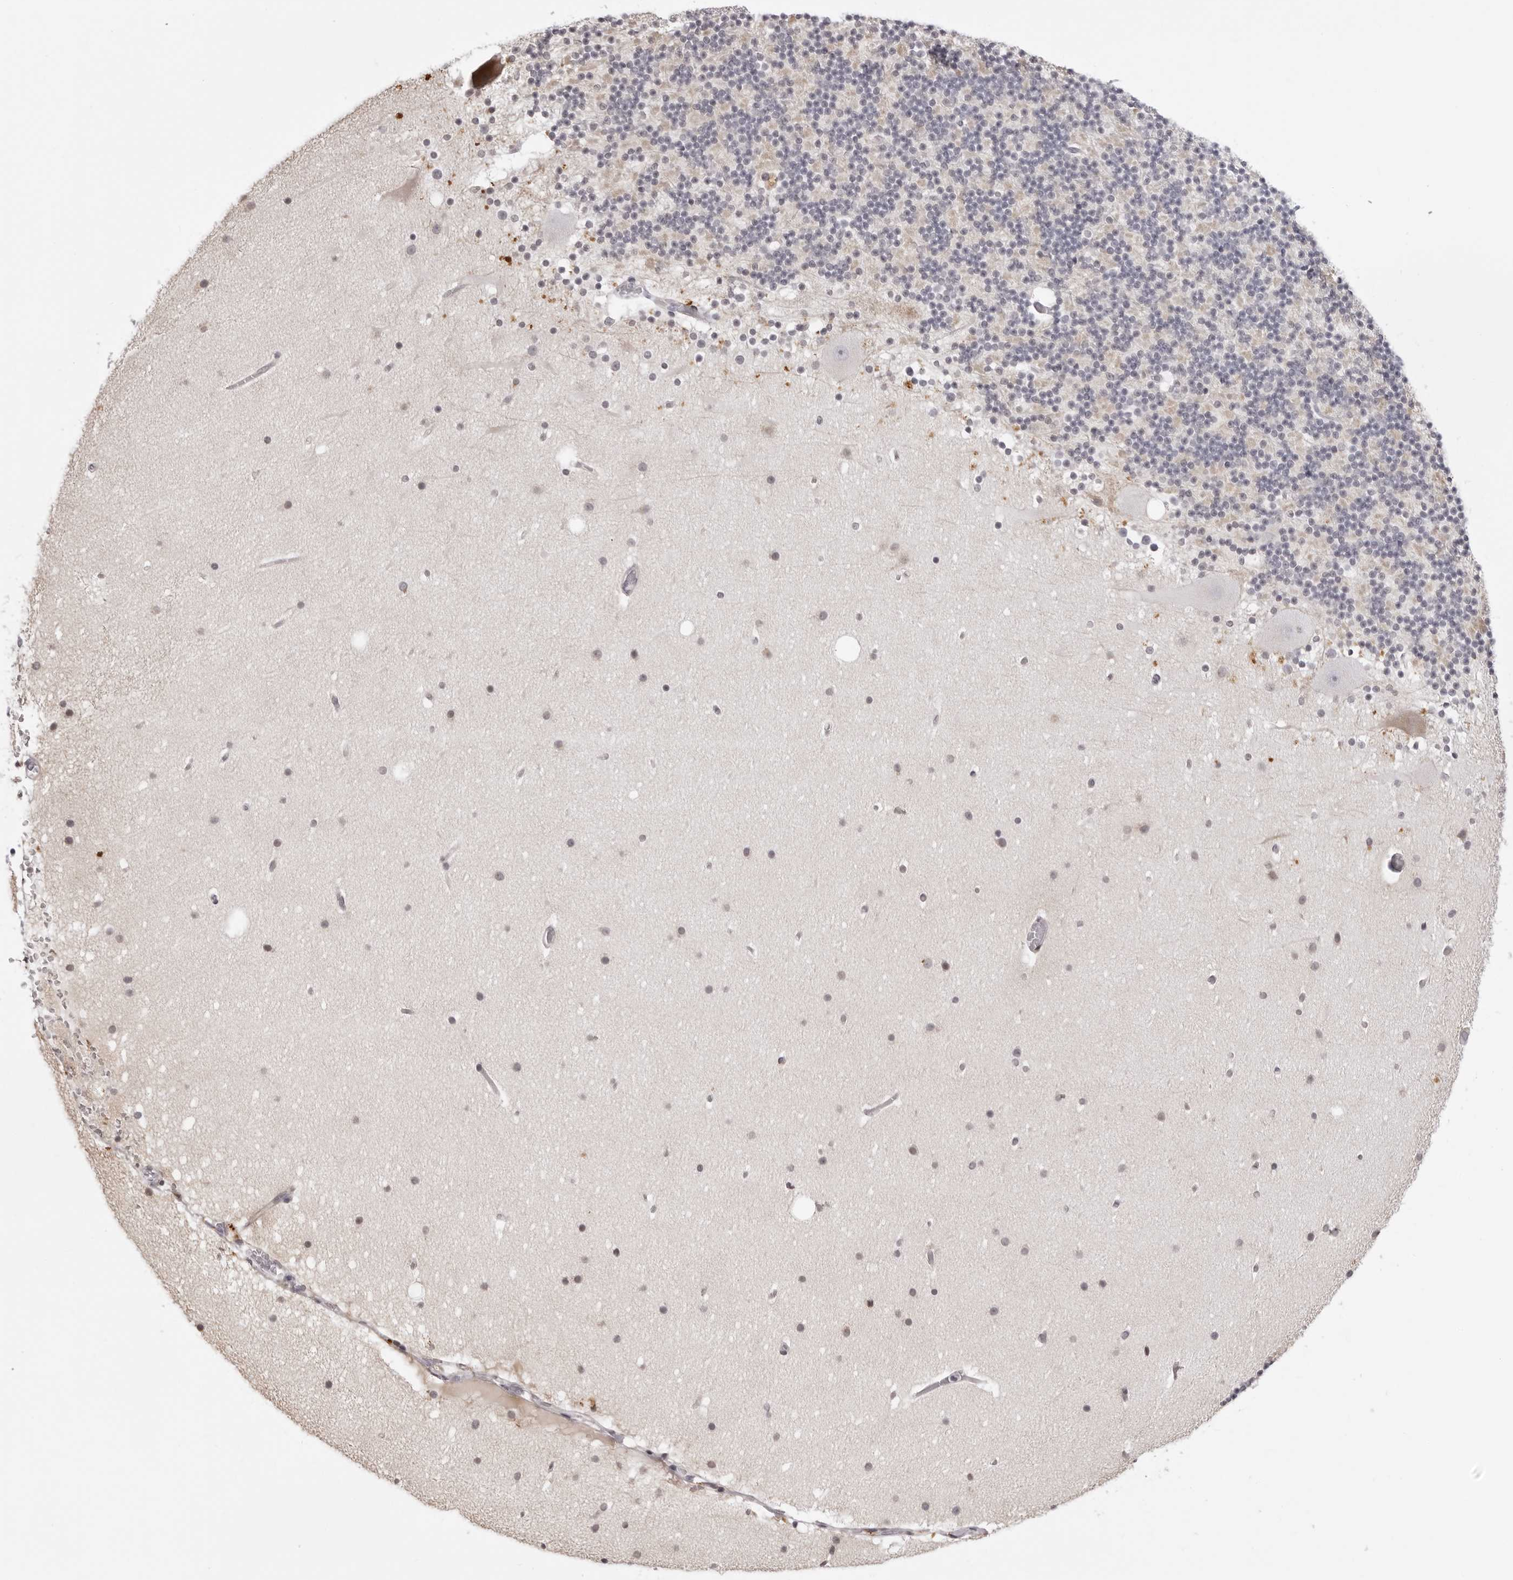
{"staining": {"intensity": "negative", "quantity": "none", "location": "none"}, "tissue": "cerebellum", "cell_type": "Cells in granular layer", "image_type": "normal", "snomed": [{"axis": "morphology", "description": "Normal tissue, NOS"}, {"axis": "topography", "description": "Cerebellum"}], "caption": "Immunohistochemical staining of benign human cerebellum displays no significant expression in cells in granular layer.", "gene": "SUGCT", "patient": {"sex": "male", "age": 57}}